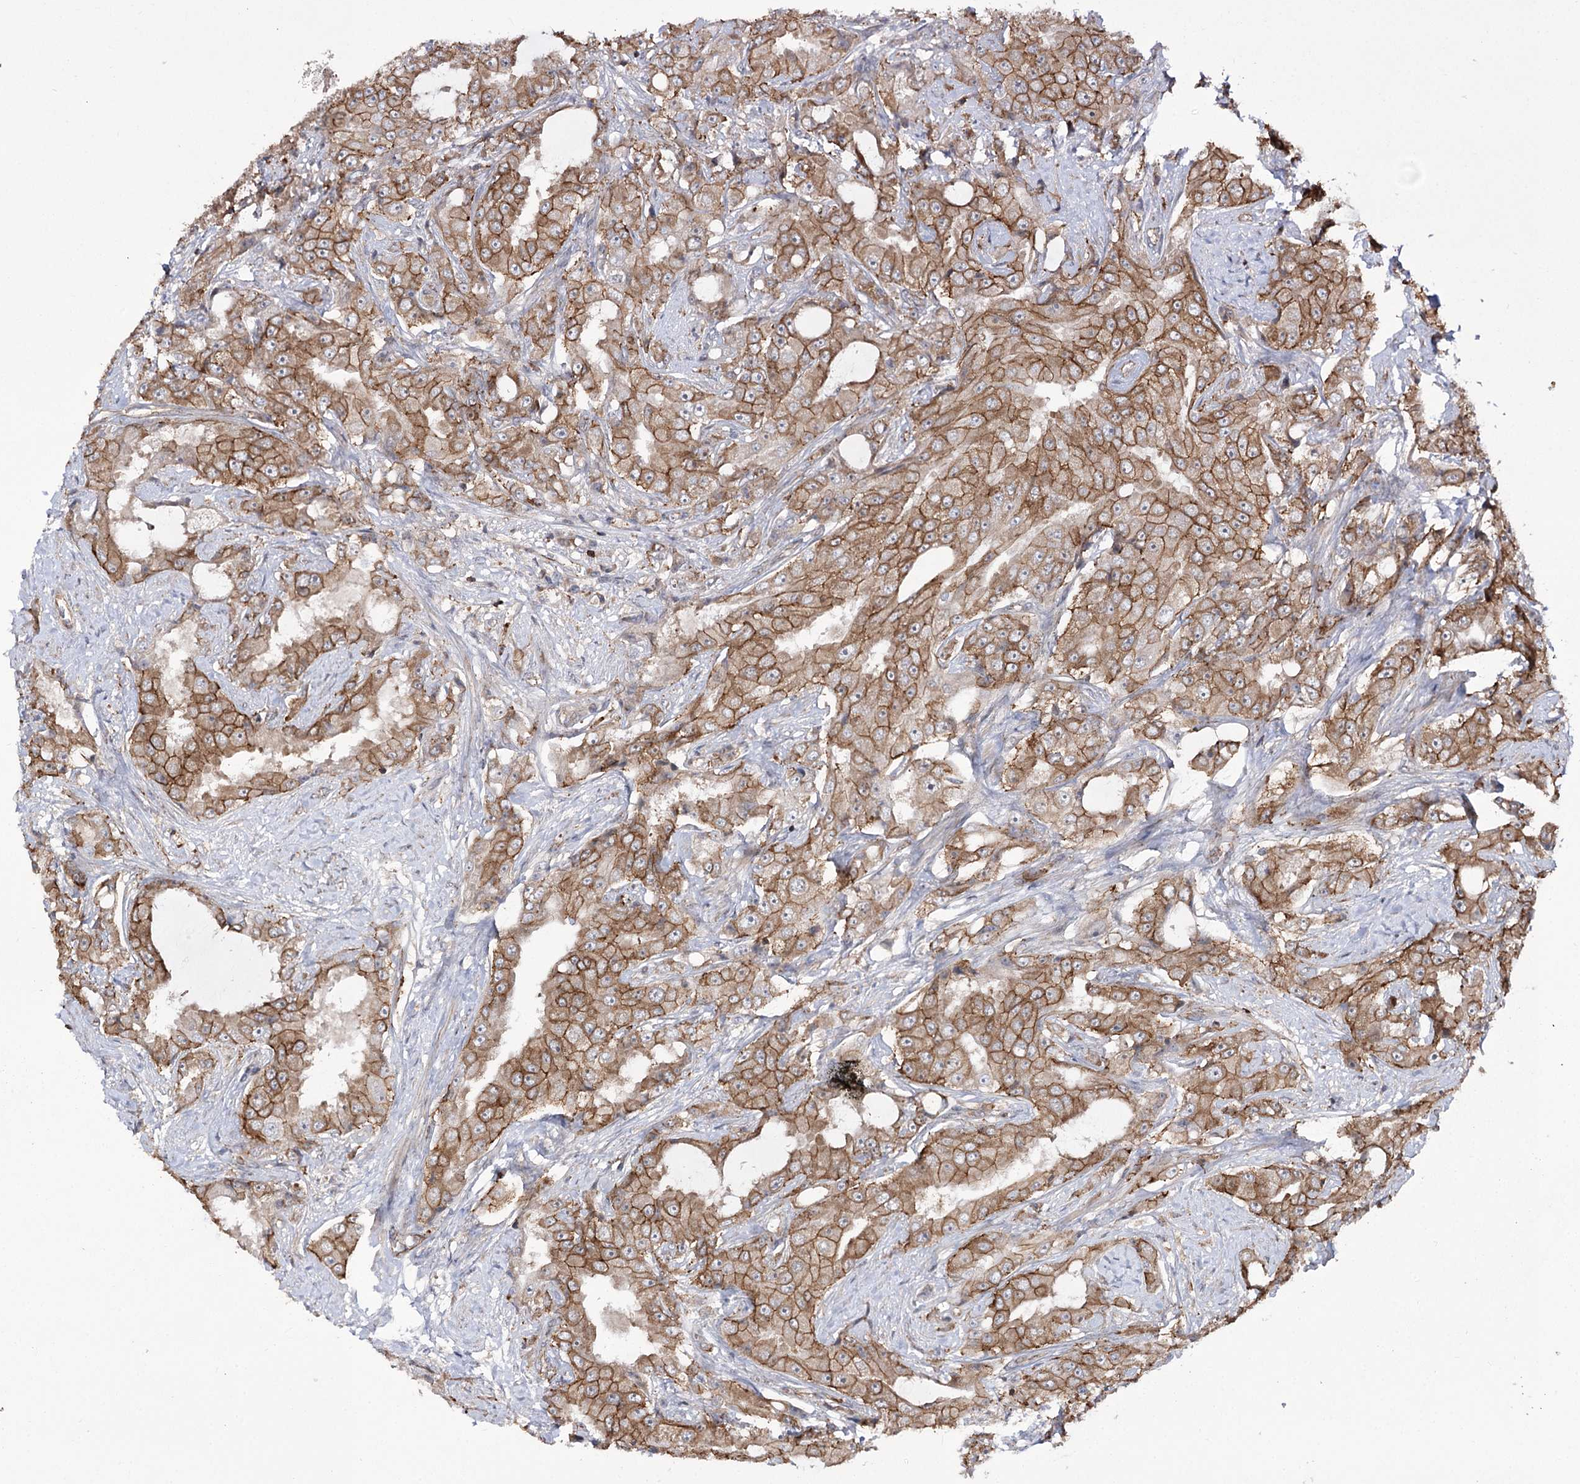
{"staining": {"intensity": "moderate", "quantity": ">75%", "location": "cytoplasmic/membranous"}, "tissue": "prostate cancer", "cell_type": "Tumor cells", "image_type": "cancer", "snomed": [{"axis": "morphology", "description": "Adenocarcinoma, High grade"}, {"axis": "topography", "description": "Prostate"}], "caption": "Immunohistochemical staining of prostate cancer (high-grade adenocarcinoma) displays medium levels of moderate cytoplasmic/membranous staining in approximately >75% of tumor cells.", "gene": "DHX29", "patient": {"sex": "male", "age": 73}}